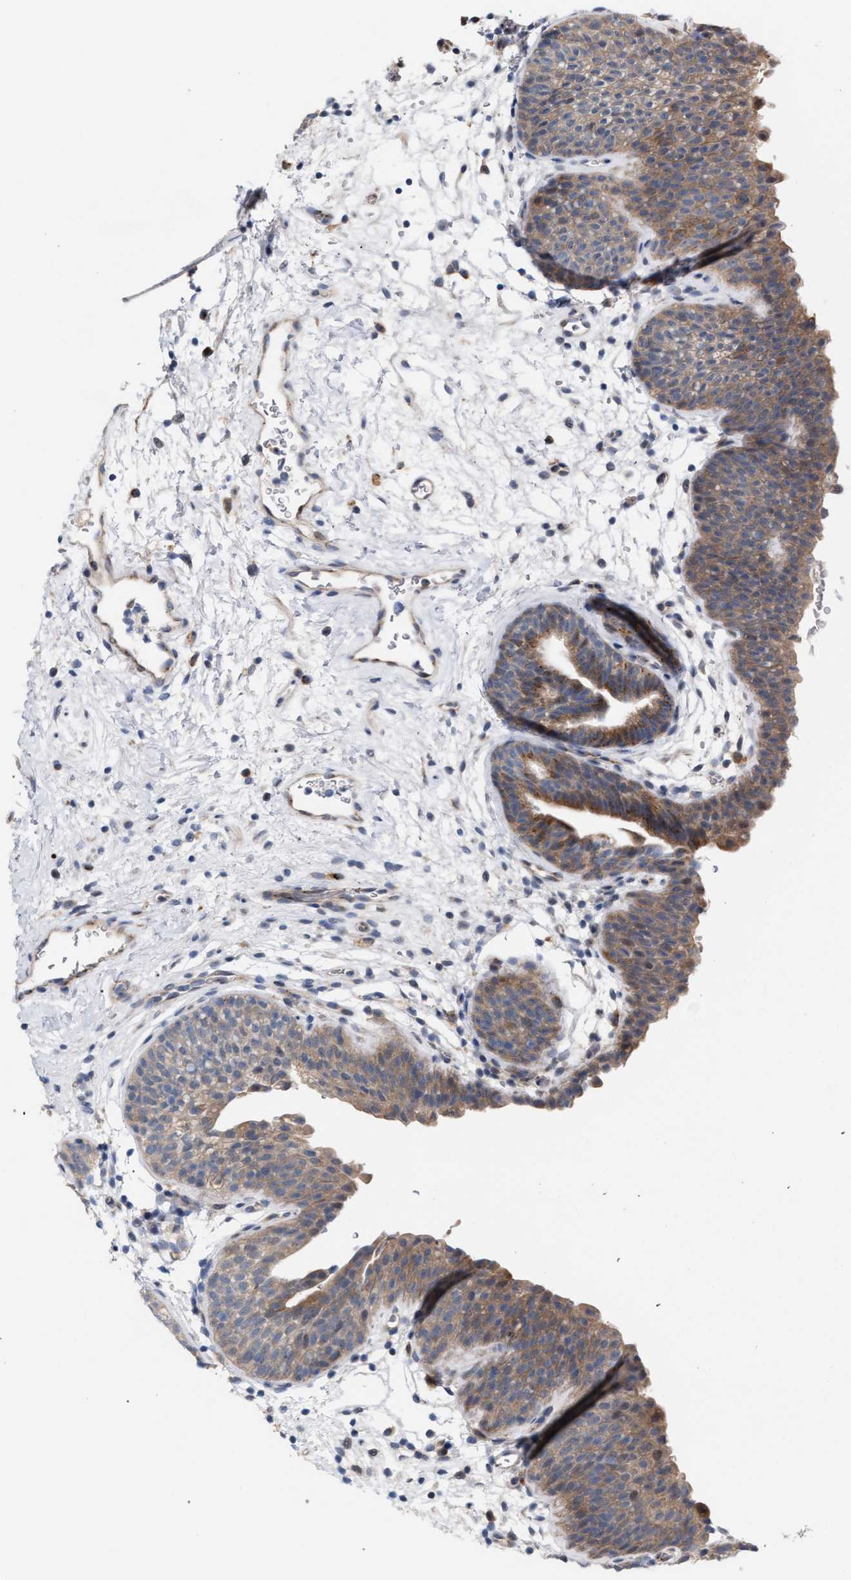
{"staining": {"intensity": "moderate", "quantity": "25%-75%", "location": "cytoplasmic/membranous"}, "tissue": "urinary bladder", "cell_type": "Urothelial cells", "image_type": "normal", "snomed": [{"axis": "morphology", "description": "Normal tissue, NOS"}, {"axis": "topography", "description": "Urinary bladder"}], "caption": "Protein staining displays moderate cytoplasmic/membranous staining in about 25%-75% of urothelial cells in normal urinary bladder. The staining was performed using DAB to visualize the protein expression in brown, while the nuclei were stained in blue with hematoxylin (Magnification: 20x).", "gene": "RNF135", "patient": {"sex": "male", "age": 37}}